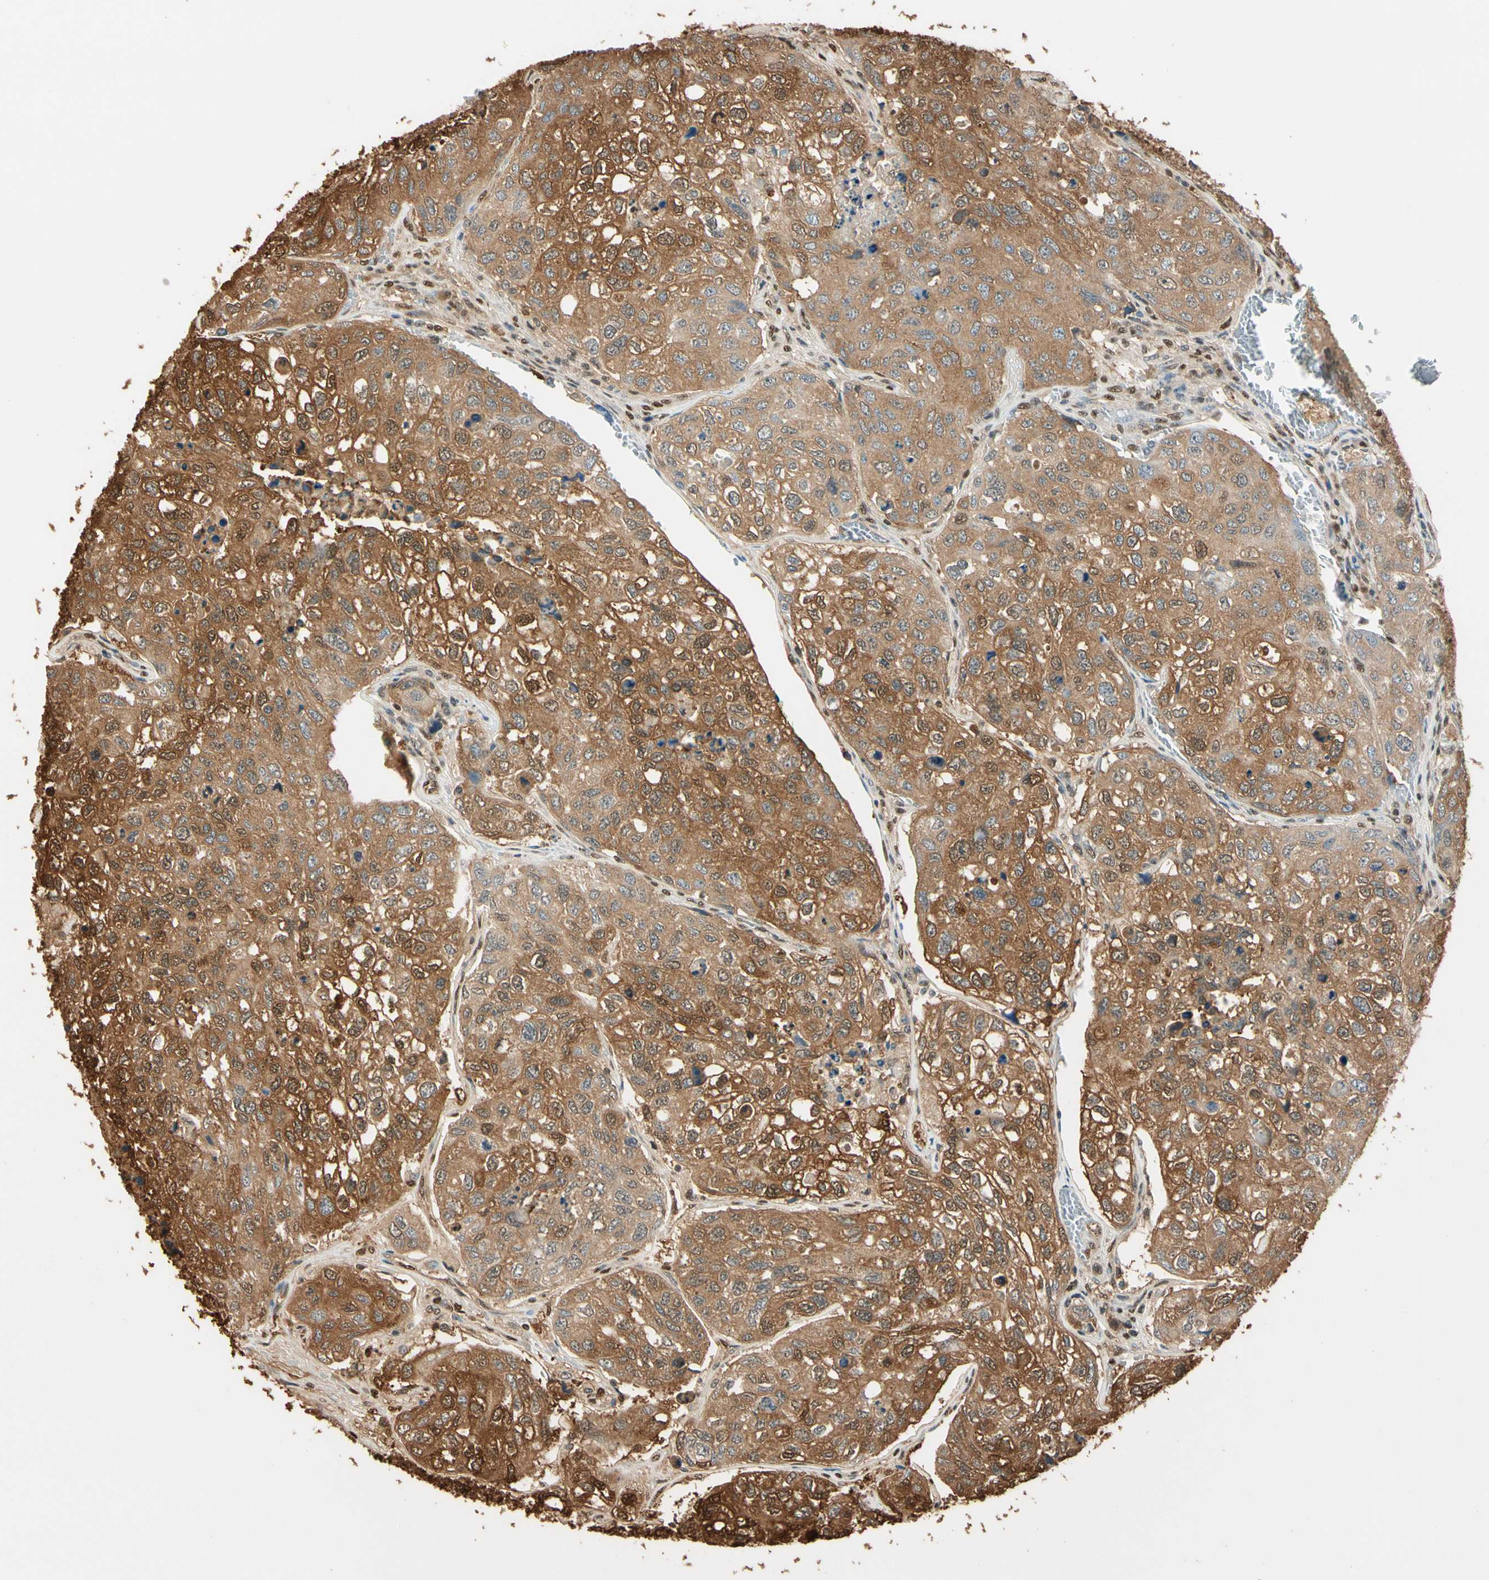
{"staining": {"intensity": "moderate", "quantity": ">75%", "location": "cytoplasmic/membranous,nuclear"}, "tissue": "urothelial cancer", "cell_type": "Tumor cells", "image_type": "cancer", "snomed": [{"axis": "morphology", "description": "Urothelial carcinoma, High grade"}, {"axis": "topography", "description": "Lymph node"}, {"axis": "topography", "description": "Urinary bladder"}], "caption": "Moderate cytoplasmic/membranous and nuclear staining for a protein is seen in about >75% of tumor cells of high-grade urothelial carcinoma using IHC.", "gene": "PNCK", "patient": {"sex": "male", "age": 51}}